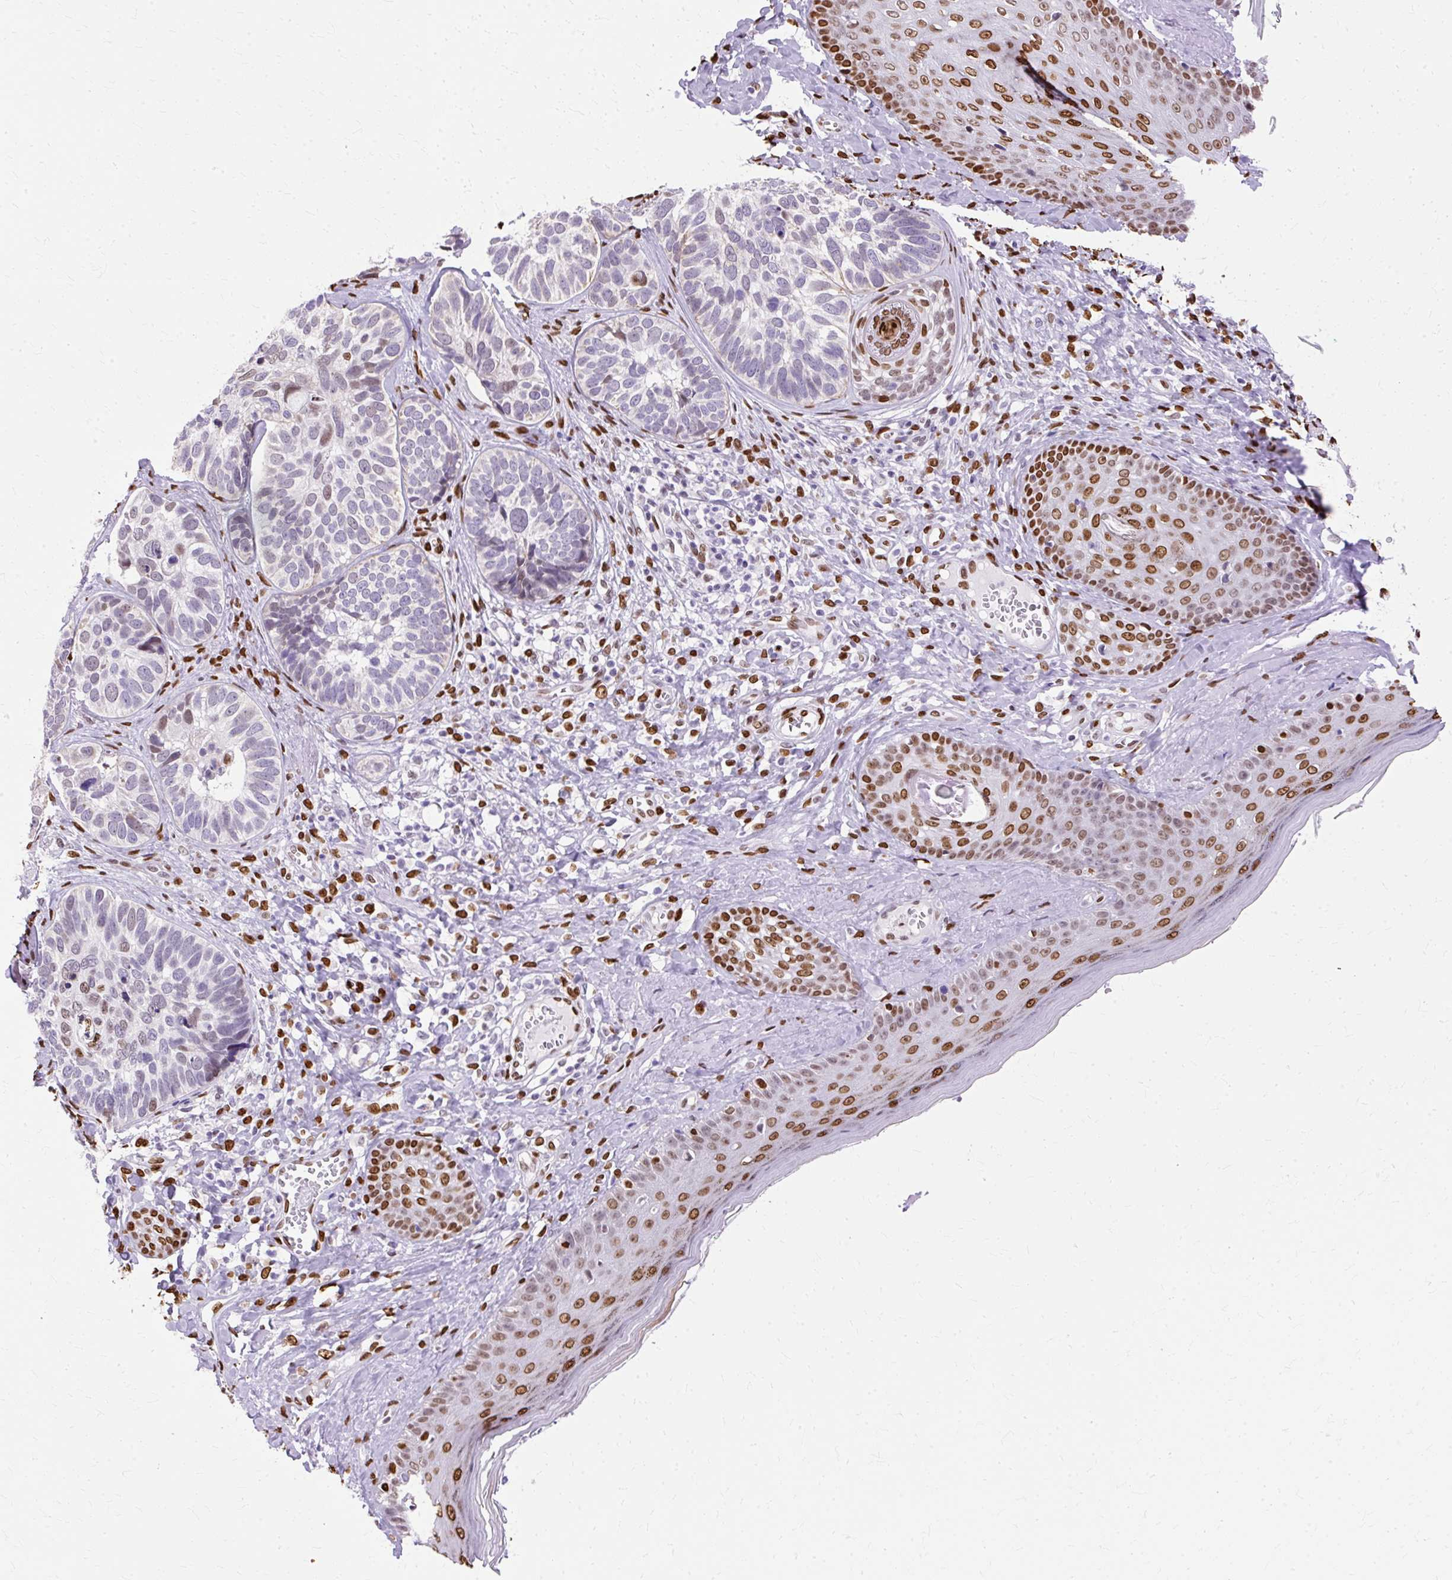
{"staining": {"intensity": "moderate", "quantity": "<25%", "location": "nuclear"}, "tissue": "skin cancer", "cell_type": "Tumor cells", "image_type": "cancer", "snomed": [{"axis": "morphology", "description": "Basal cell carcinoma"}, {"axis": "topography", "description": "Skin"}], "caption": "The photomicrograph shows immunohistochemical staining of skin cancer (basal cell carcinoma). There is moderate nuclear positivity is appreciated in about <25% of tumor cells.", "gene": "TMEM184C", "patient": {"sex": "male", "age": 62}}